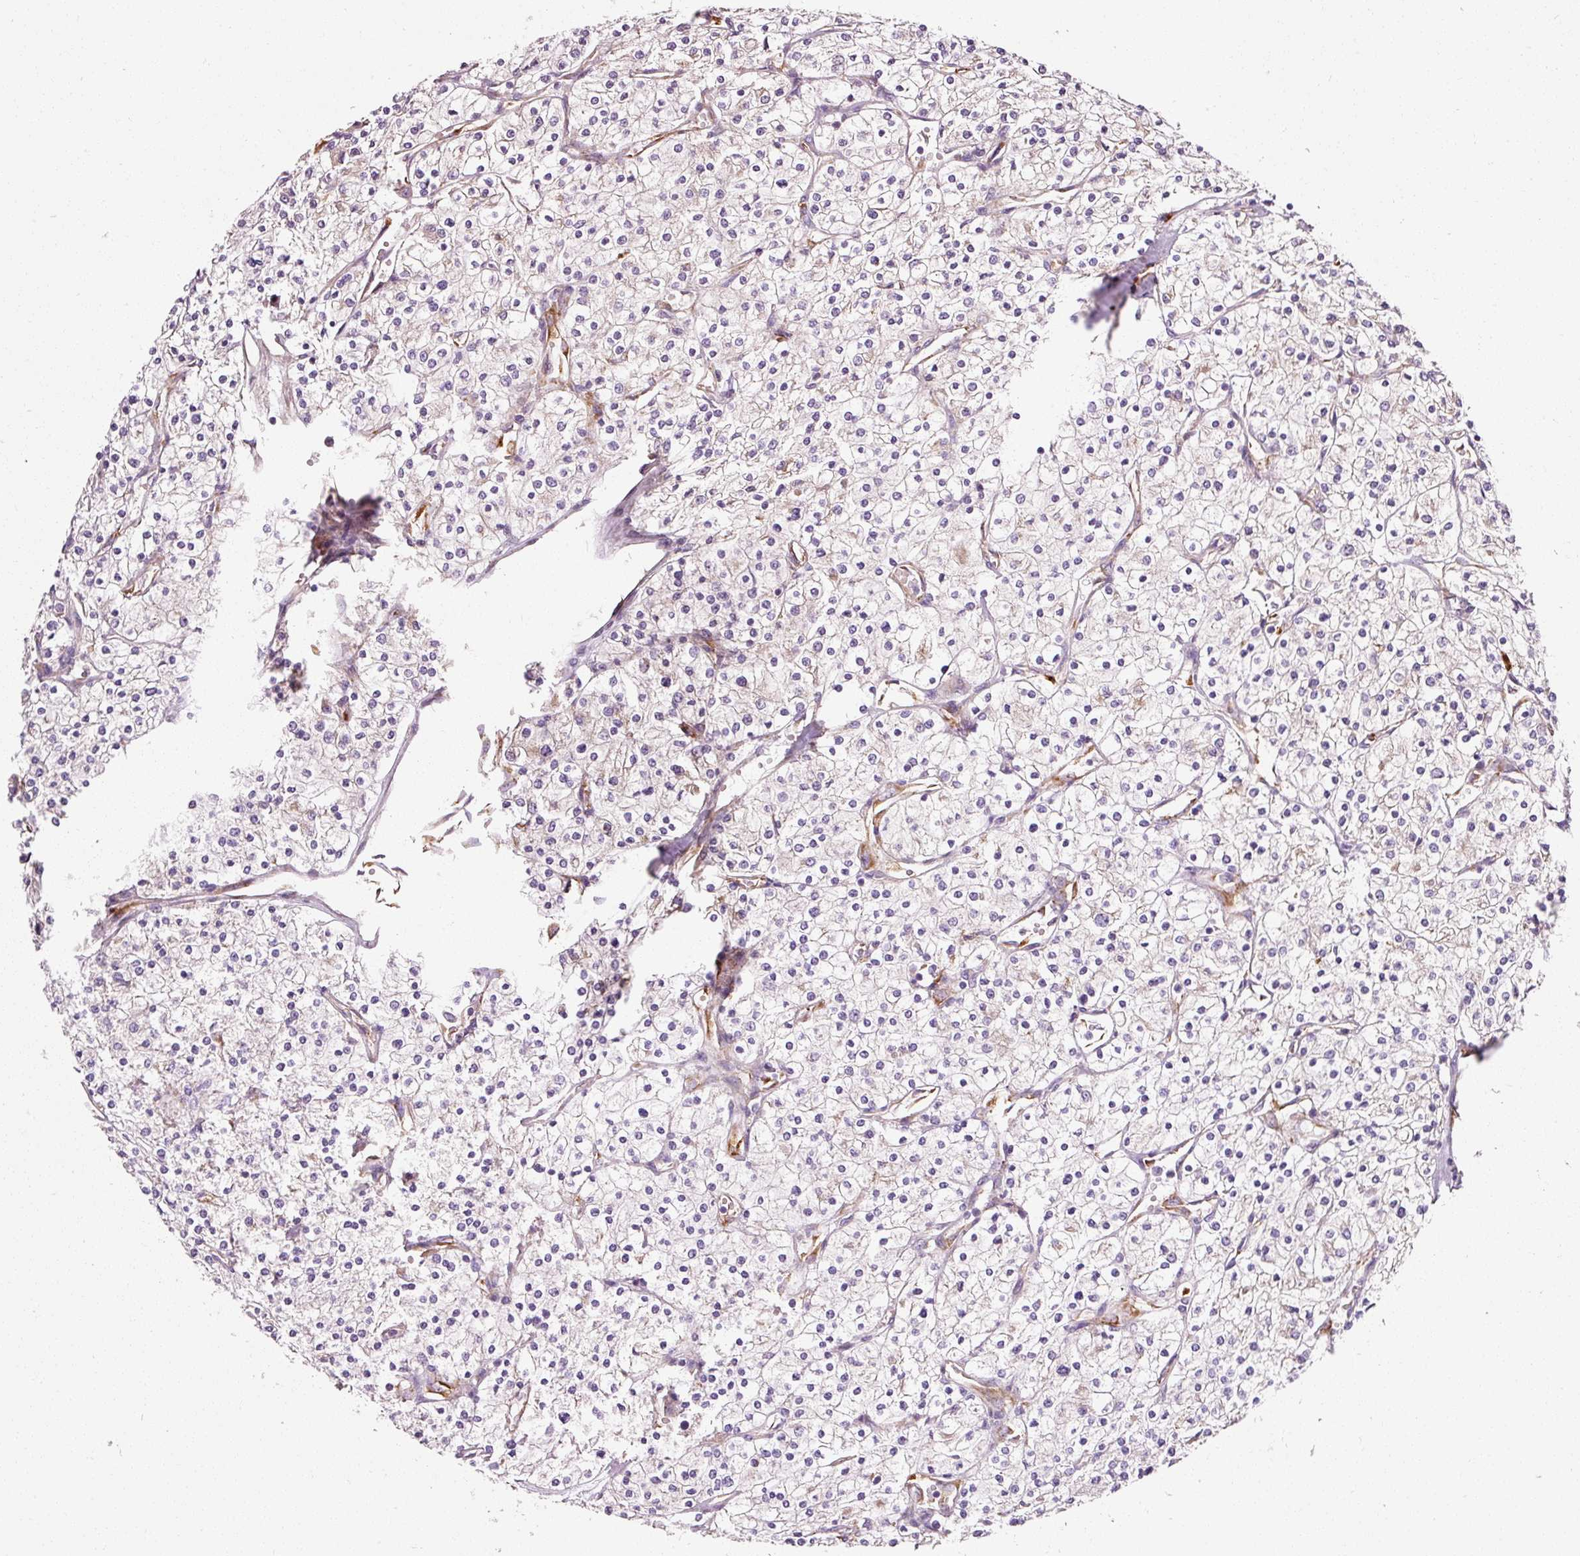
{"staining": {"intensity": "negative", "quantity": "none", "location": "none"}, "tissue": "renal cancer", "cell_type": "Tumor cells", "image_type": "cancer", "snomed": [{"axis": "morphology", "description": "Adenocarcinoma, NOS"}, {"axis": "topography", "description": "Kidney"}], "caption": "Tumor cells show no significant protein expression in renal cancer (adenocarcinoma).", "gene": "RPL10A", "patient": {"sex": "male", "age": 80}}